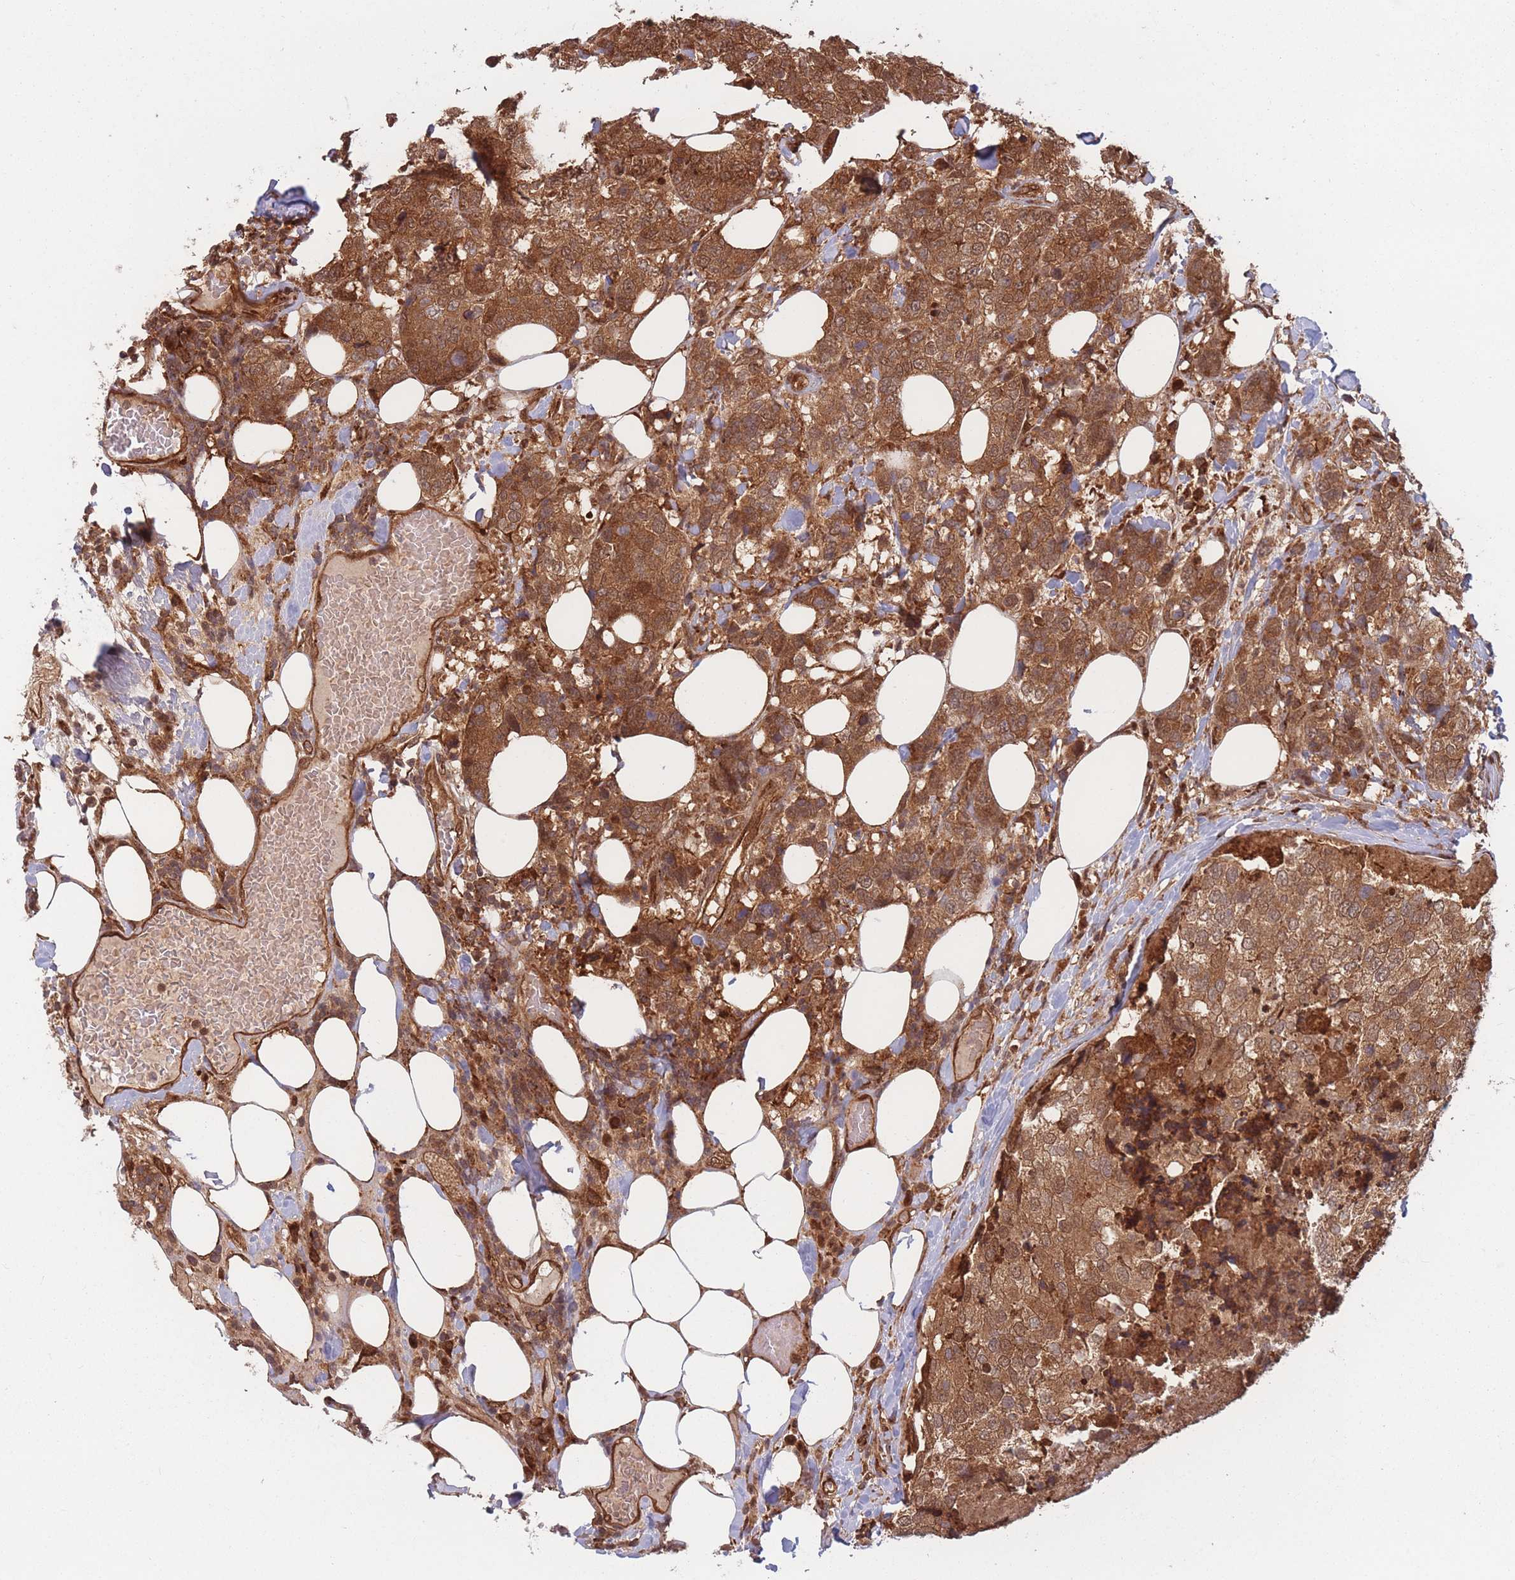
{"staining": {"intensity": "moderate", "quantity": ">75%", "location": "cytoplasmic/membranous,nuclear"}, "tissue": "breast cancer", "cell_type": "Tumor cells", "image_type": "cancer", "snomed": [{"axis": "morphology", "description": "Lobular carcinoma"}, {"axis": "topography", "description": "Breast"}], "caption": "Immunohistochemistry (DAB (3,3'-diaminobenzidine)) staining of human breast cancer (lobular carcinoma) exhibits moderate cytoplasmic/membranous and nuclear protein staining in about >75% of tumor cells. Nuclei are stained in blue.", "gene": "PODXL2", "patient": {"sex": "female", "age": 59}}